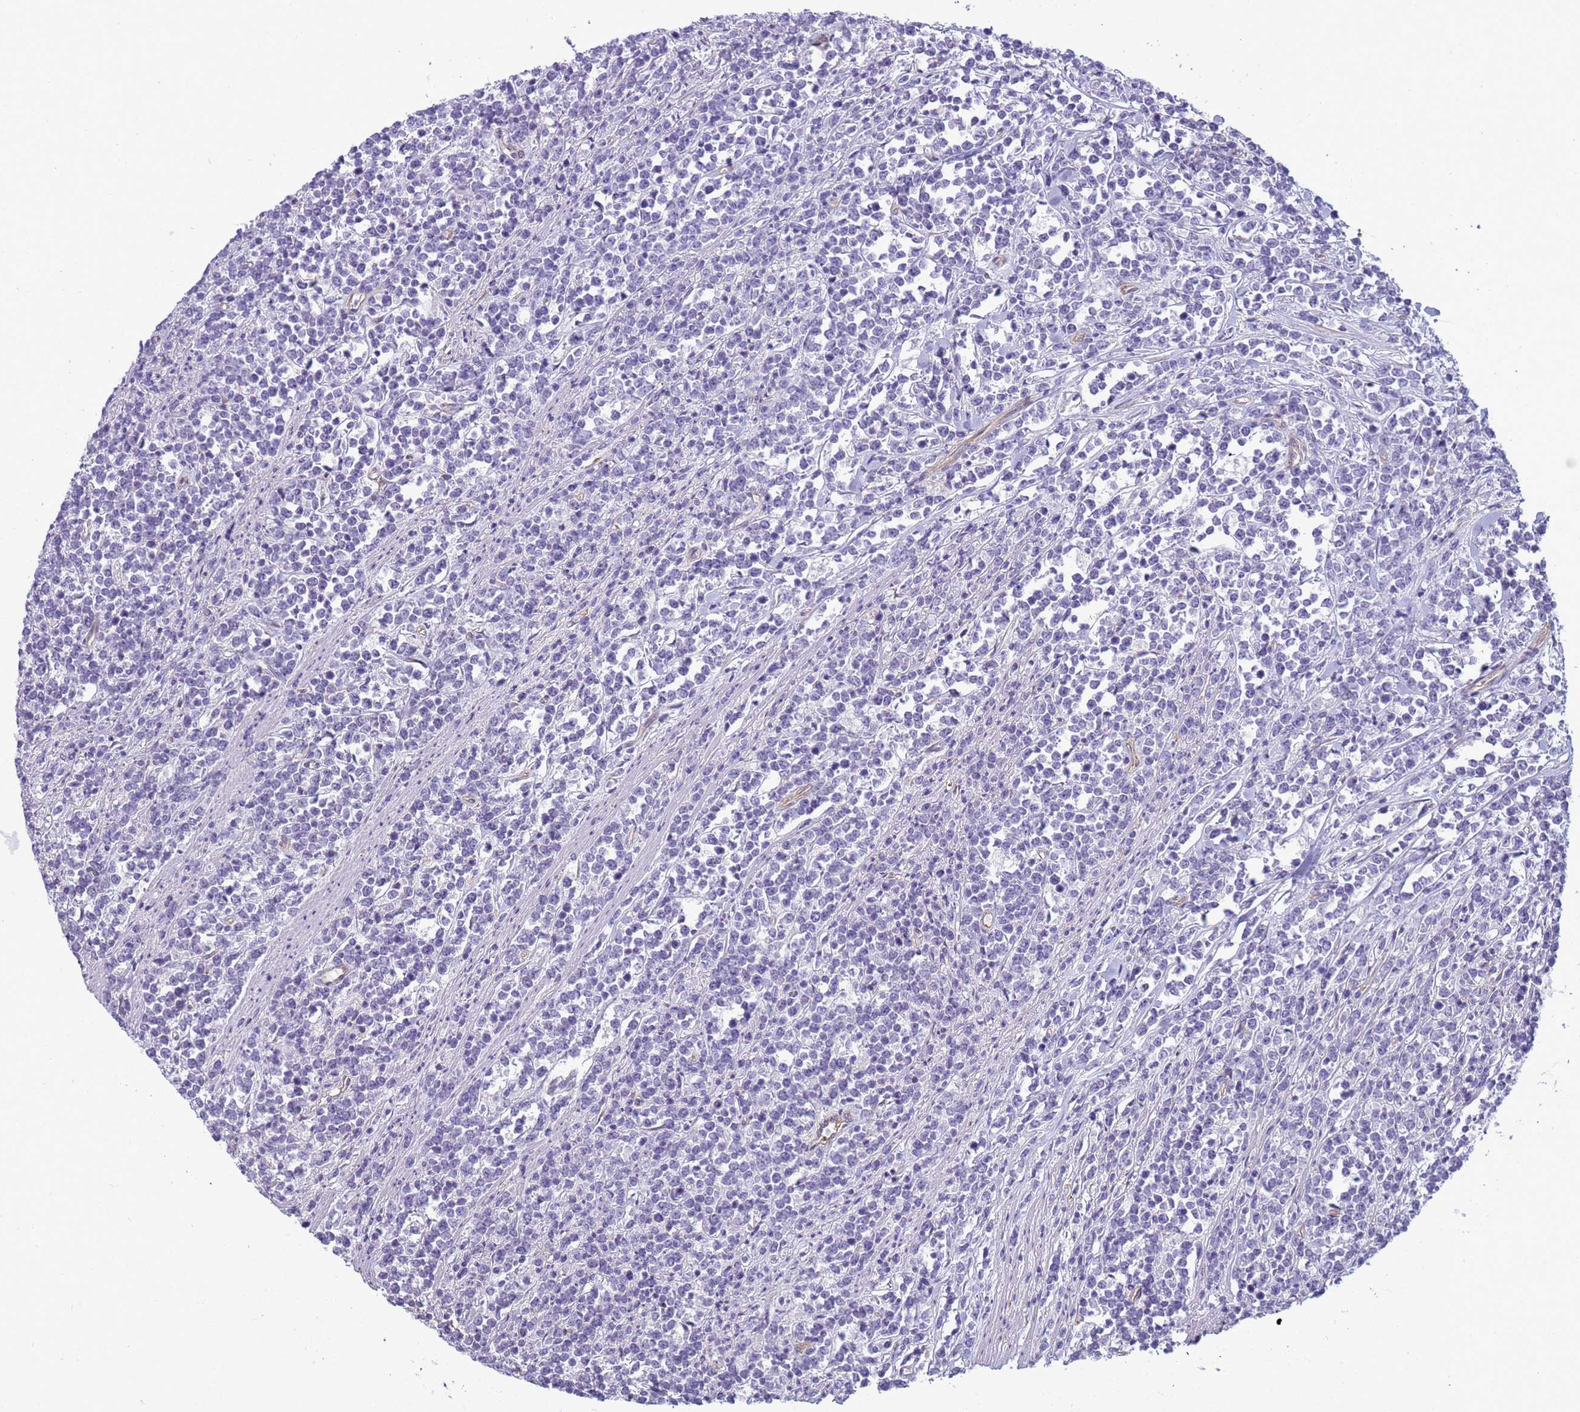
{"staining": {"intensity": "negative", "quantity": "none", "location": "none"}, "tissue": "lymphoma", "cell_type": "Tumor cells", "image_type": "cancer", "snomed": [{"axis": "morphology", "description": "Malignant lymphoma, non-Hodgkin's type, High grade"}, {"axis": "topography", "description": "Small intestine"}], "caption": "The image demonstrates no significant expression in tumor cells of lymphoma. The staining was performed using DAB to visualize the protein expression in brown, while the nuclei were stained in blue with hematoxylin (Magnification: 20x).", "gene": "ITGB4", "patient": {"sex": "male", "age": 8}}